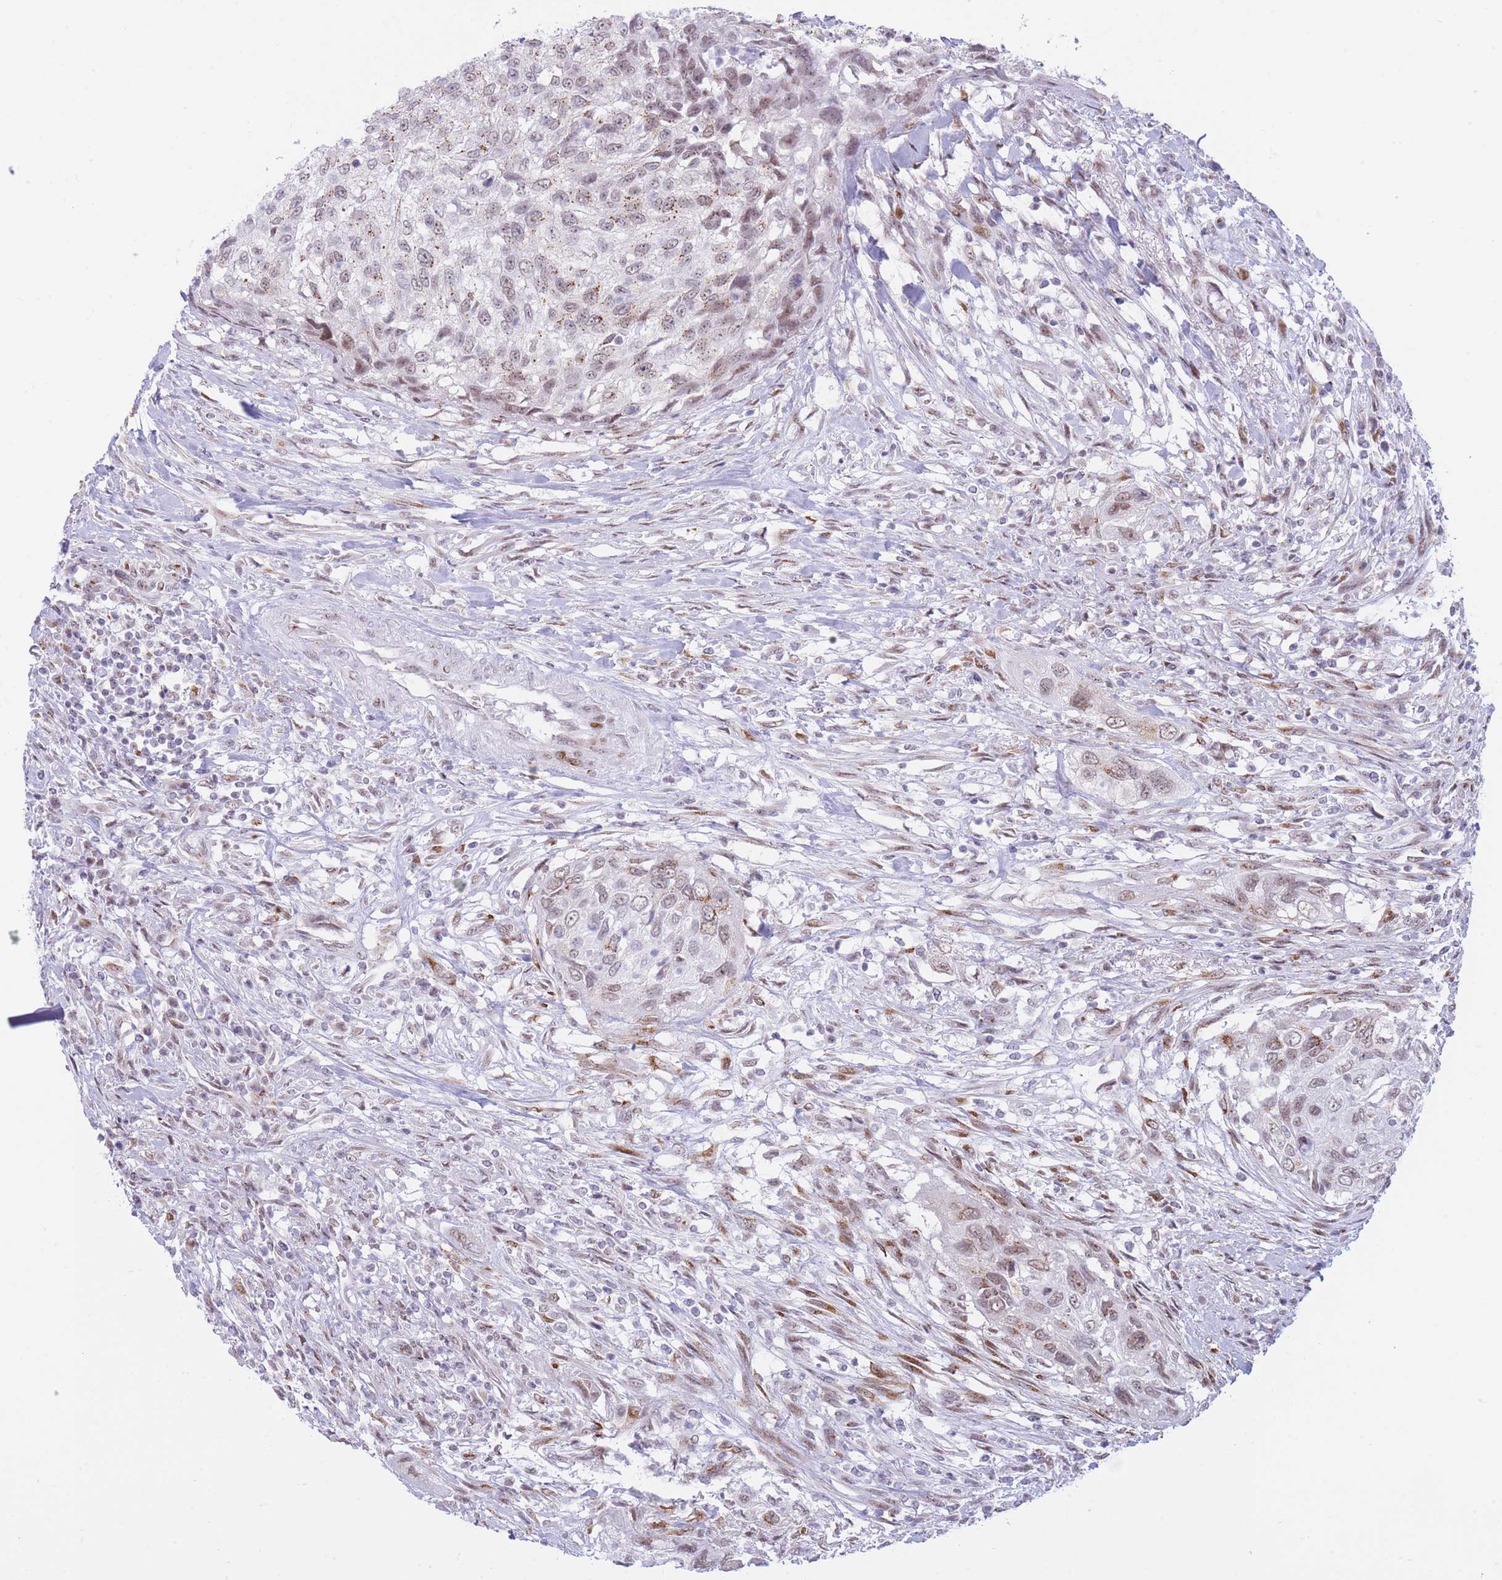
{"staining": {"intensity": "moderate", "quantity": "25%-75%", "location": "cytoplasmic/membranous,nuclear"}, "tissue": "urothelial cancer", "cell_type": "Tumor cells", "image_type": "cancer", "snomed": [{"axis": "morphology", "description": "Urothelial carcinoma, High grade"}, {"axis": "topography", "description": "Urinary bladder"}], "caption": "This is an image of immunohistochemistry (IHC) staining of high-grade urothelial carcinoma, which shows moderate positivity in the cytoplasmic/membranous and nuclear of tumor cells.", "gene": "INO80C", "patient": {"sex": "female", "age": 60}}